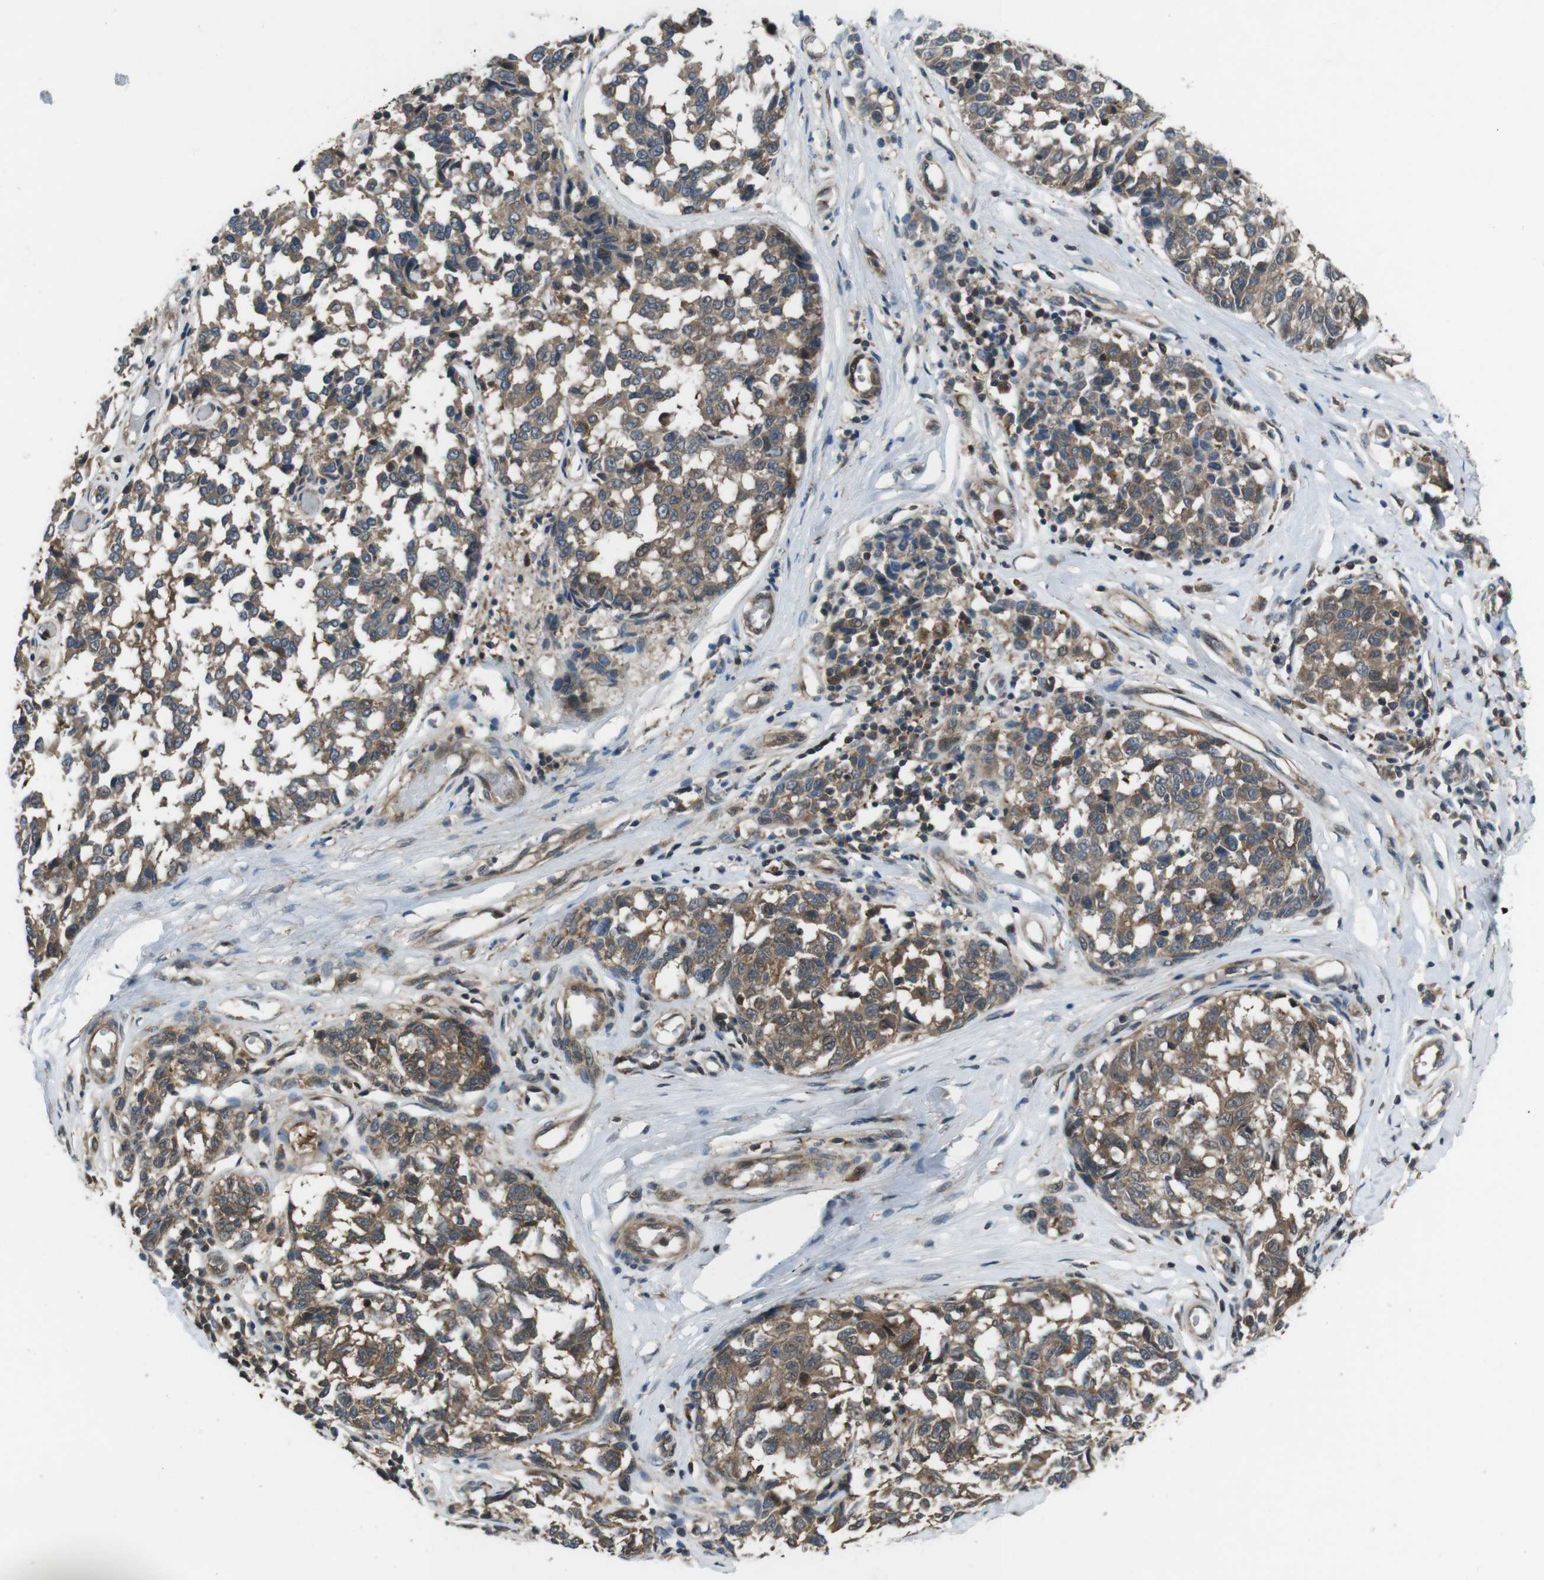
{"staining": {"intensity": "moderate", "quantity": ">75%", "location": "cytoplasmic/membranous"}, "tissue": "melanoma", "cell_type": "Tumor cells", "image_type": "cancer", "snomed": [{"axis": "morphology", "description": "Malignant melanoma, NOS"}, {"axis": "topography", "description": "Skin"}], "caption": "Protein staining exhibits moderate cytoplasmic/membranous staining in approximately >75% of tumor cells in melanoma.", "gene": "SLC22A23", "patient": {"sex": "female", "age": 64}}